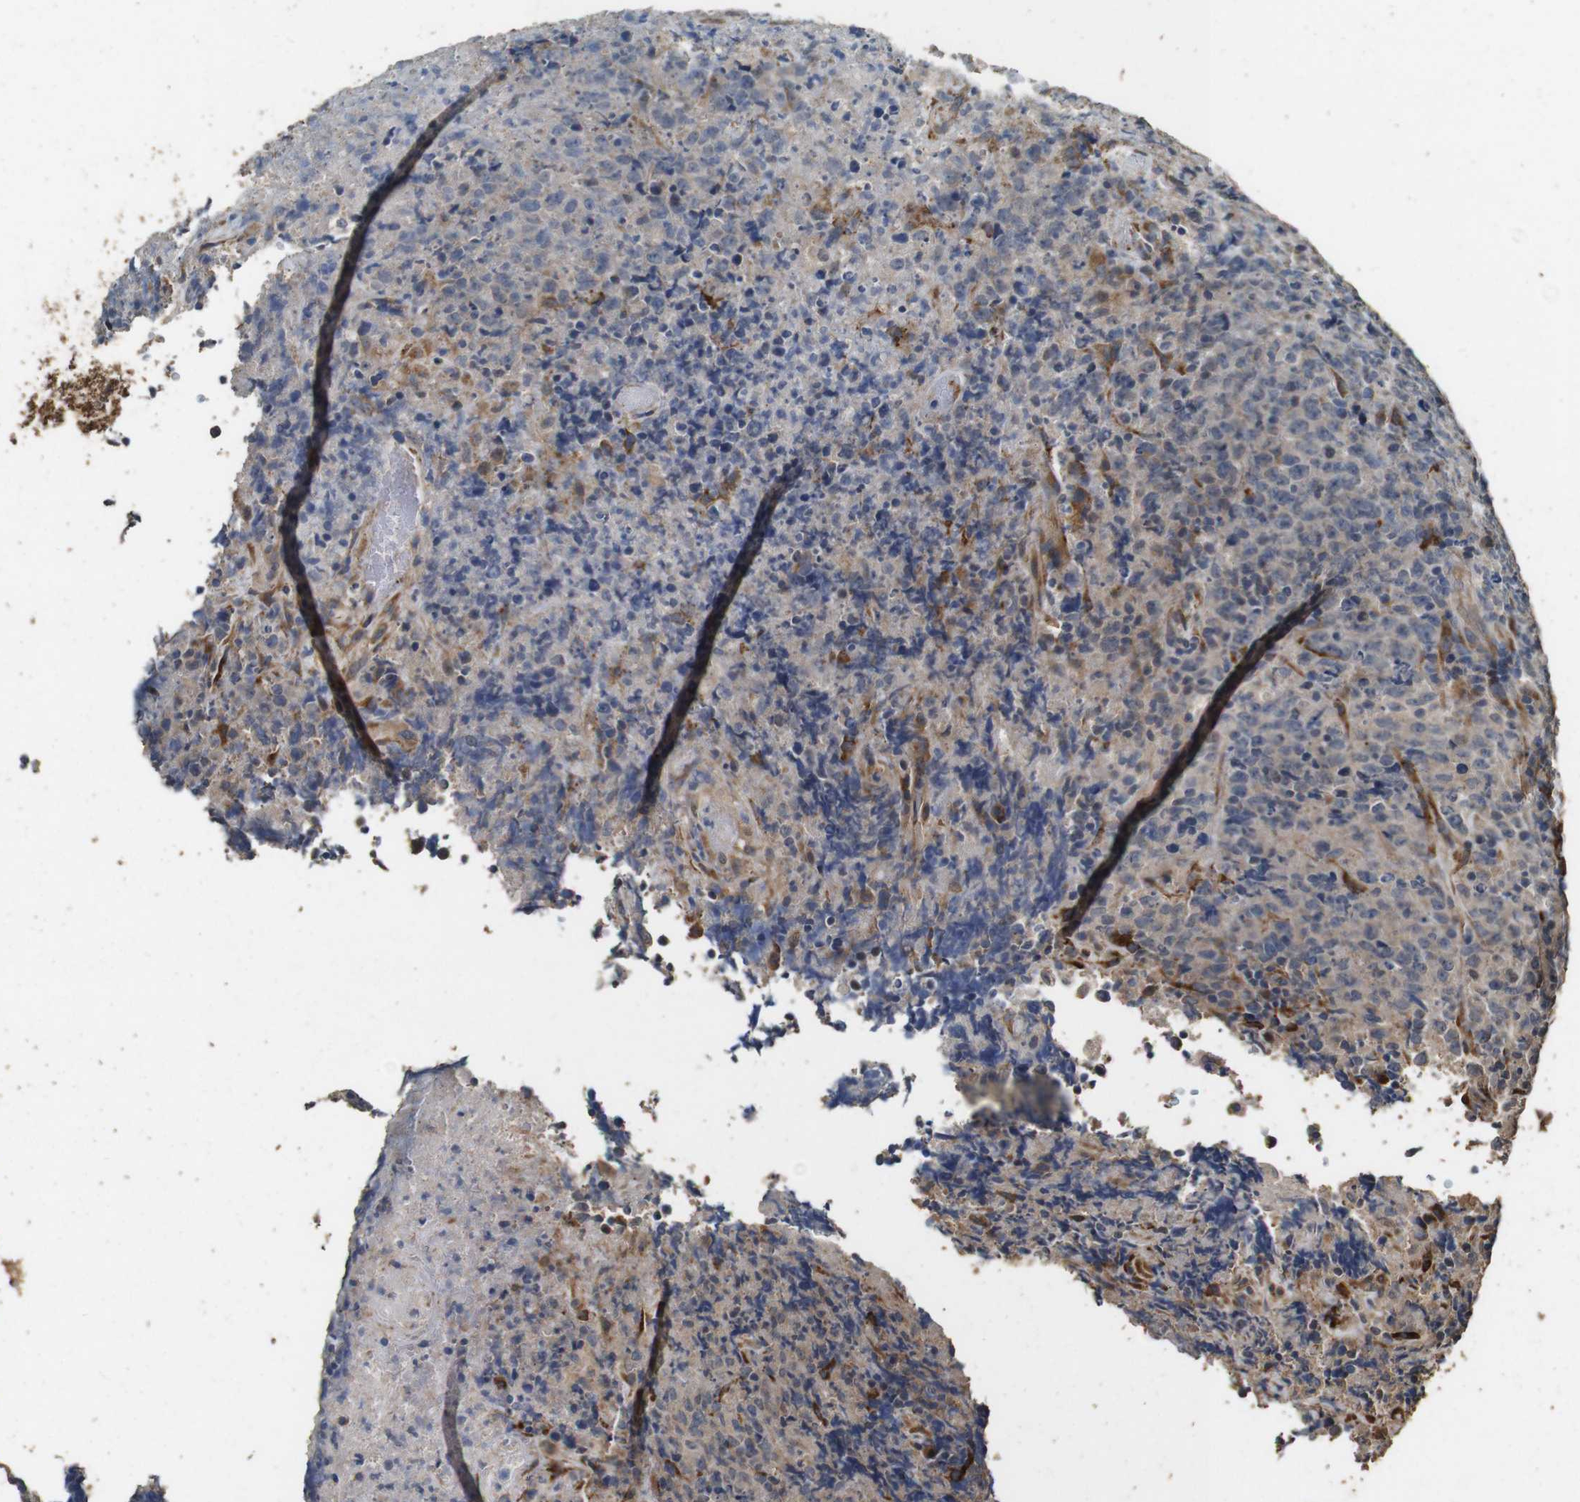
{"staining": {"intensity": "moderate", "quantity": "<25%", "location": "cytoplasmic/membranous"}, "tissue": "lymphoma", "cell_type": "Tumor cells", "image_type": "cancer", "snomed": [{"axis": "morphology", "description": "Malignant lymphoma, non-Hodgkin's type, High grade"}, {"axis": "topography", "description": "Tonsil"}], "caption": "A brown stain labels moderate cytoplasmic/membranous expression of a protein in human lymphoma tumor cells. (DAB = brown stain, brightfield microscopy at high magnification).", "gene": "CNPY4", "patient": {"sex": "female", "age": 36}}